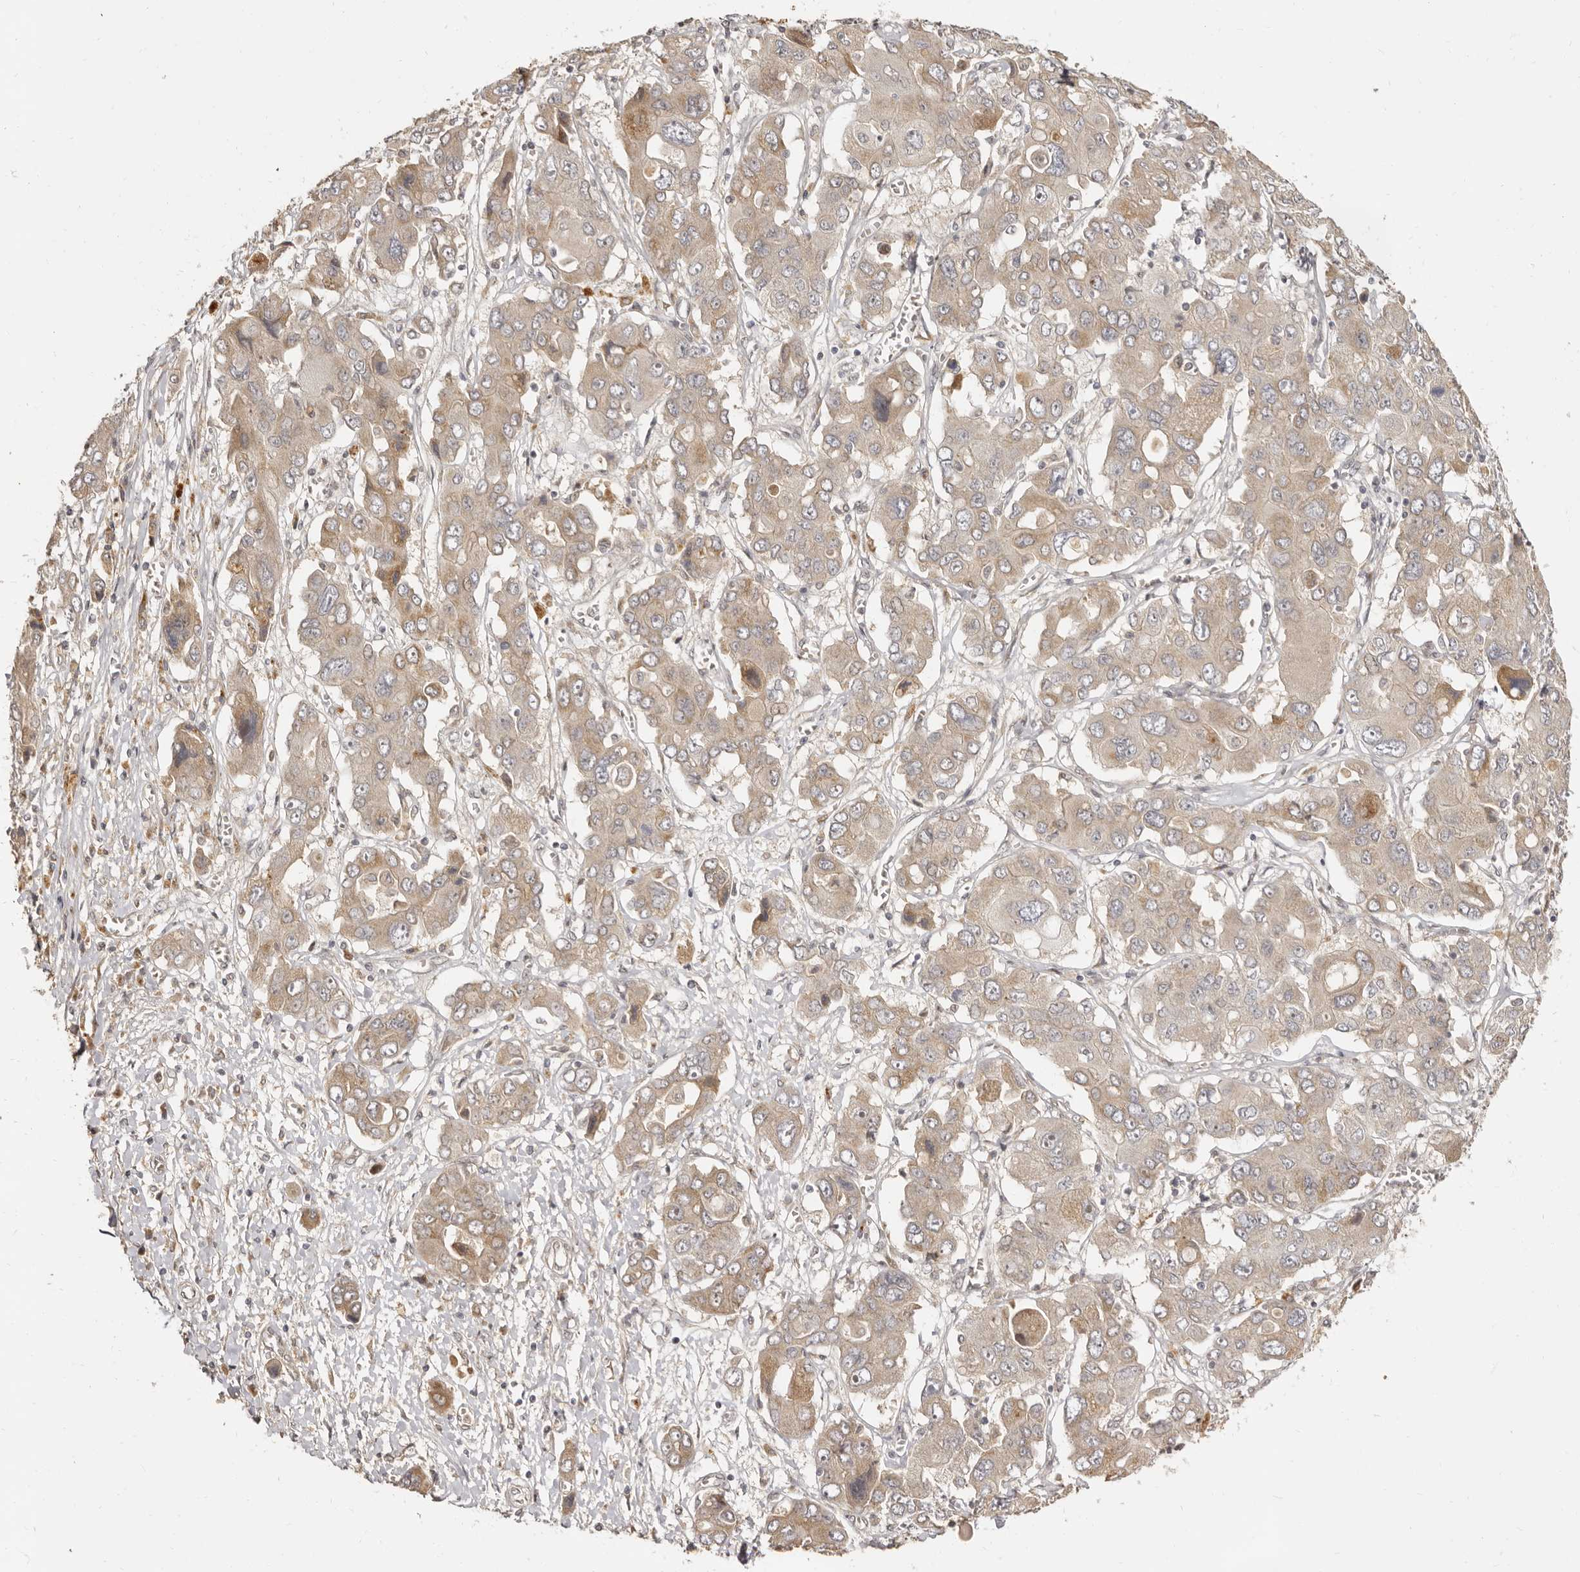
{"staining": {"intensity": "moderate", "quantity": "25%-75%", "location": "cytoplasmic/membranous"}, "tissue": "liver cancer", "cell_type": "Tumor cells", "image_type": "cancer", "snomed": [{"axis": "morphology", "description": "Cholangiocarcinoma"}, {"axis": "topography", "description": "Liver"}], "caption": "An image of liver cholangiocarcinoma stained for a protein exhibits moderate cytoplasmic/membranous brown staining in tumor cells.", "gene": "ZNF326", "patient": {"sex": "male", "age": 67}}